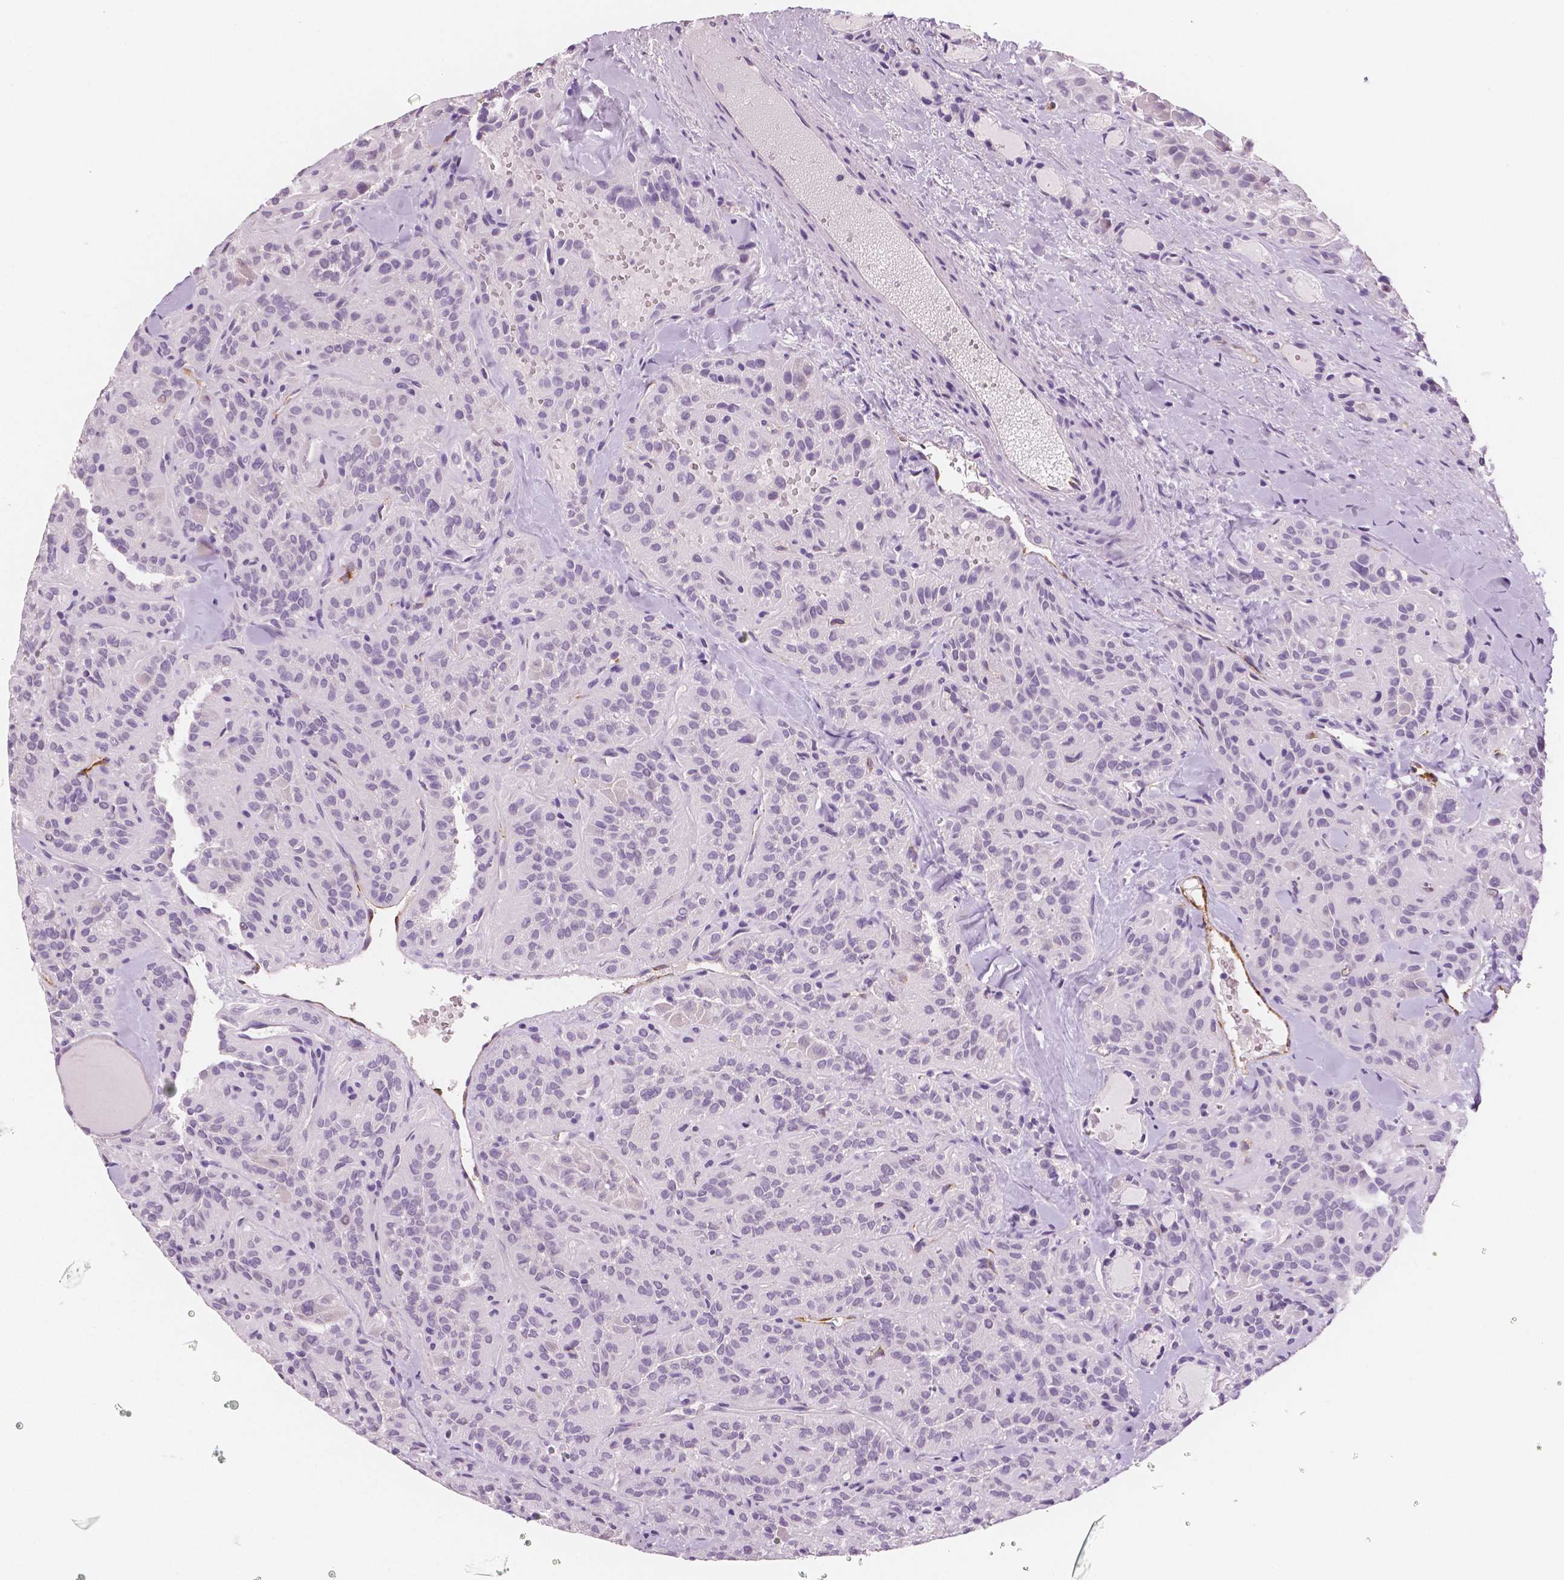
{"staining": {"intensity": "negative", "quantity": "none", "location": "none"}, "tissue": "thyroid cancer", "cell_type": "Tumor cells", "image_type": "cancer", "snomed": [{"axis": "morphology", "description": "Papillary adenocarcinoma, NOS"}, {"axis": "topography", "description": "Thyroid gland"}], "caption": "DAB immunohistochemical staining of human thyroid cancer exhibits no significant positivity in tumor cells.", "gene": "TSPAN7", "patient": {"sex": "female", "age": 45}}